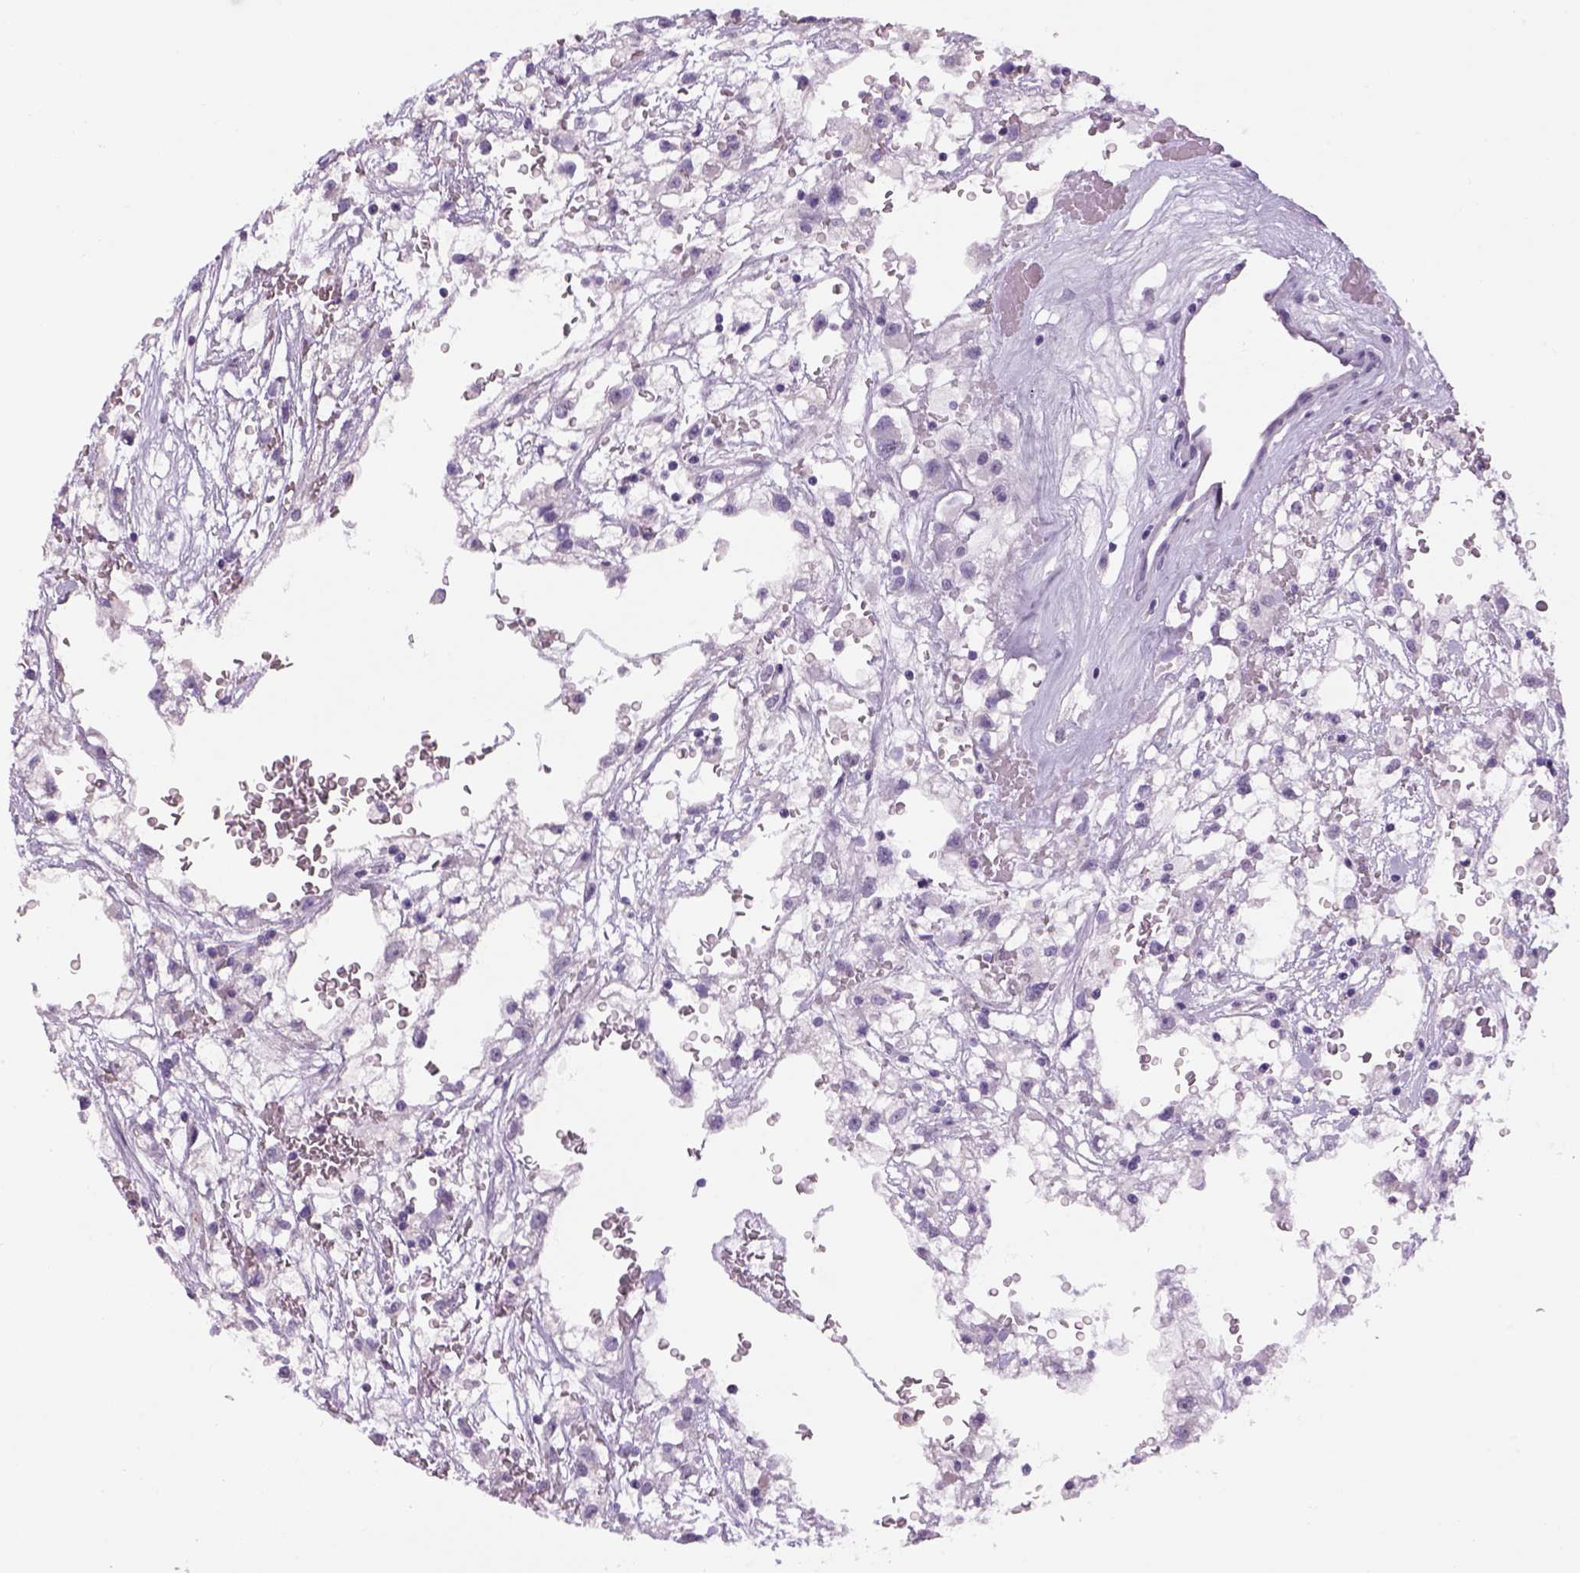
{"staining": {"intensity": "negative", "quantity": "none", "location": "none"}, "tissue": "renal cancer", "cell_type": "Tumor cells", "image_type": "cancer", "snomed": [{"axis": "morphology", "description": "Adenocarcinoma, NOS"}, {"axis": "topography", "description": "Kidney"}], "caption": "This is an immunohistochemistry (IHC) micrograph of renal cancer (adenocarcinoma). There is no expression in tumor cells.", "gene": "DBH", "patient": {"sex": "male", "age": 59}}